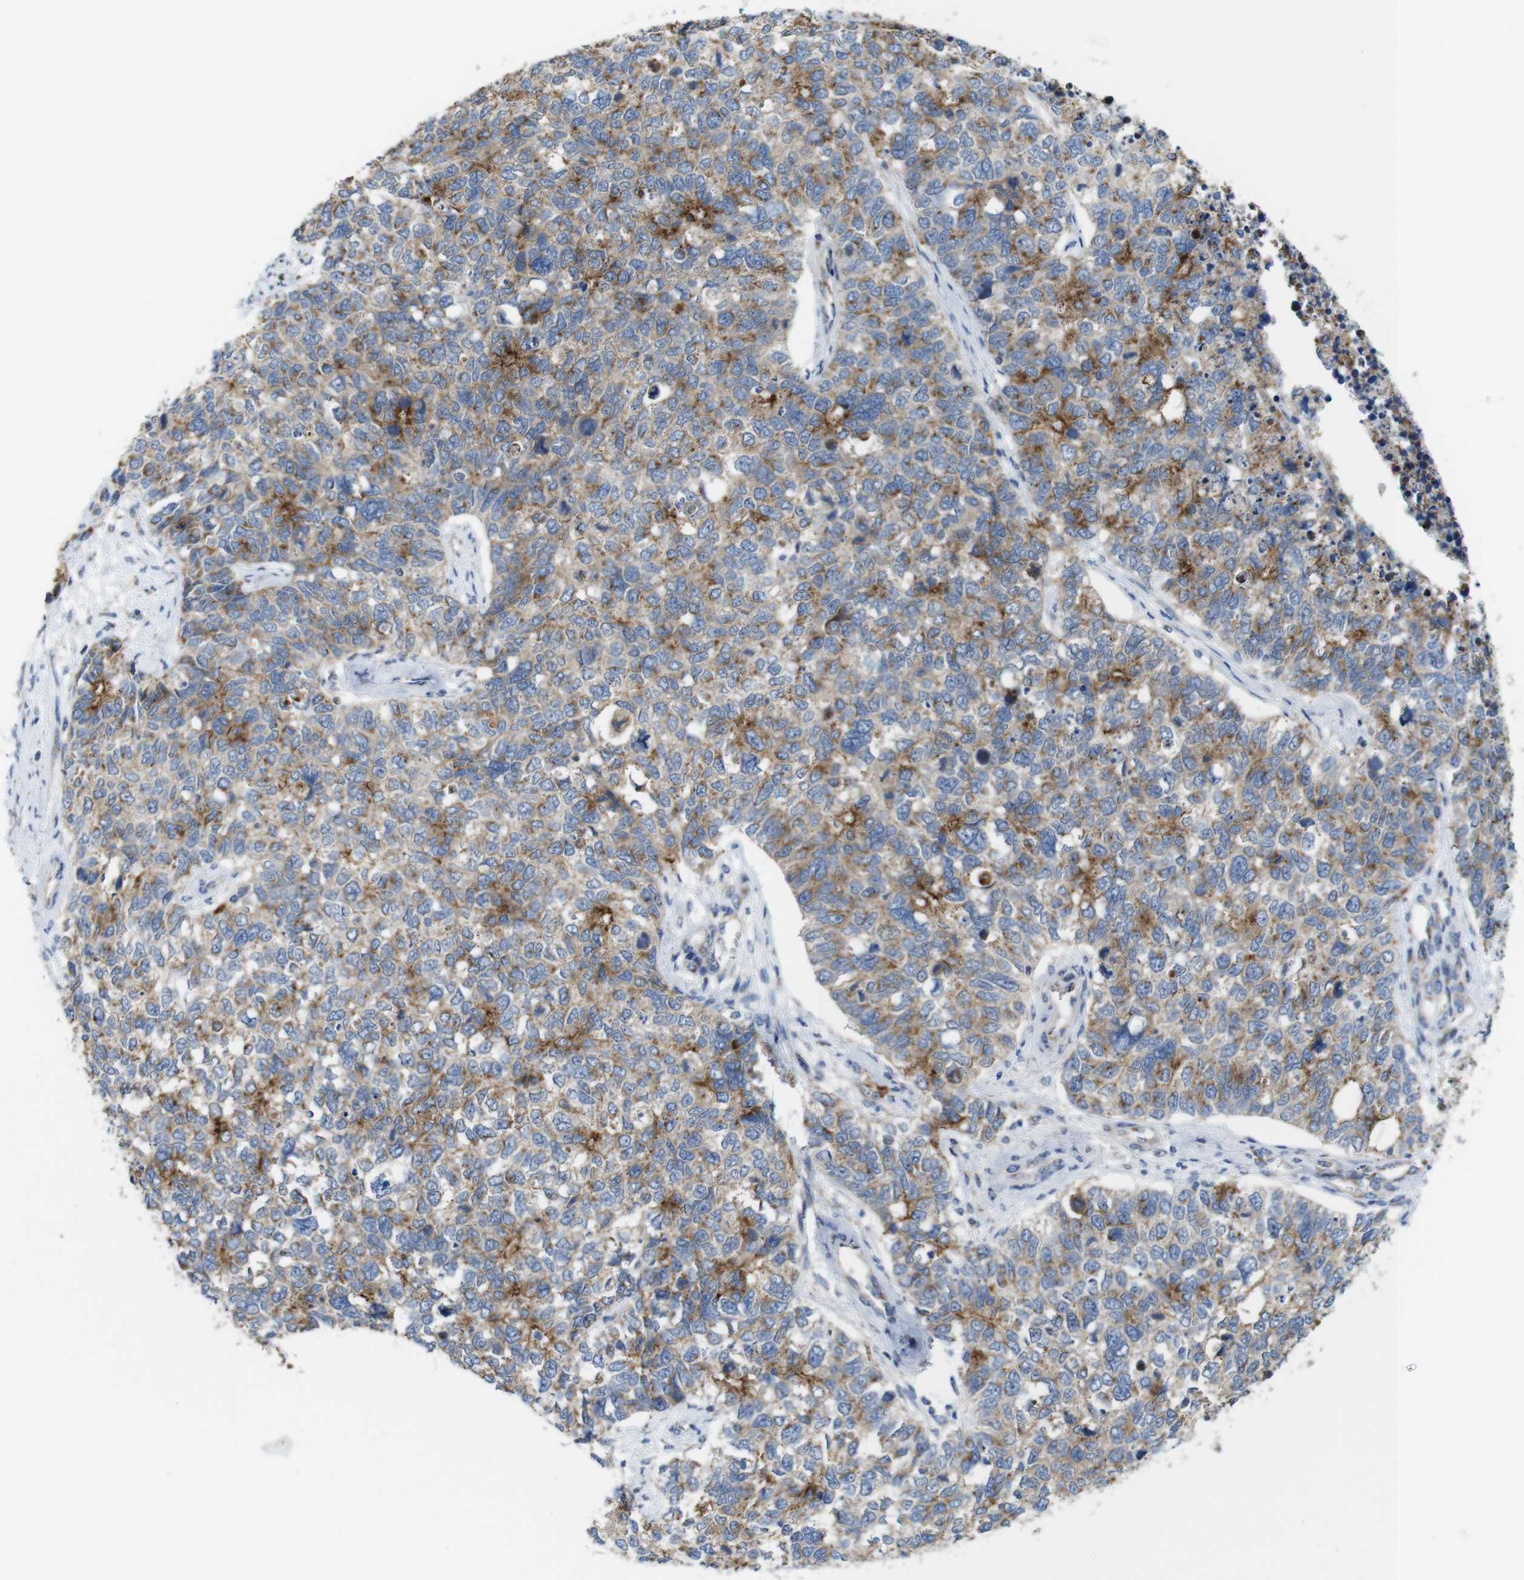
{"staining": {"intensity": "strong", "quantity": "25%-75%", "location": "cytoplasmic/membranous"}, "tissue": "cervical cancer", "cell_type": "Tumor cells", "image_type": "cancer", "snomed": [{"axis": "morphology", "description": "Squamous cell carcinoma, NOS"}, {"axis": "topography", "description": "Cervix"}], "caption": "Immunohistochemistry (IHC) of human cervical squamous cell carcinoma demonstrates high levels of strong cytoplasmic/membranous positivity in approximately 25%-75% of tumor cells. The protein is stained brown, and the nuclei are stained in blue (DAB IHC with brightfield microscopy, high magnification).", "gene": "EFCAB14", "patient": {"sex": "female", "age": 63}}